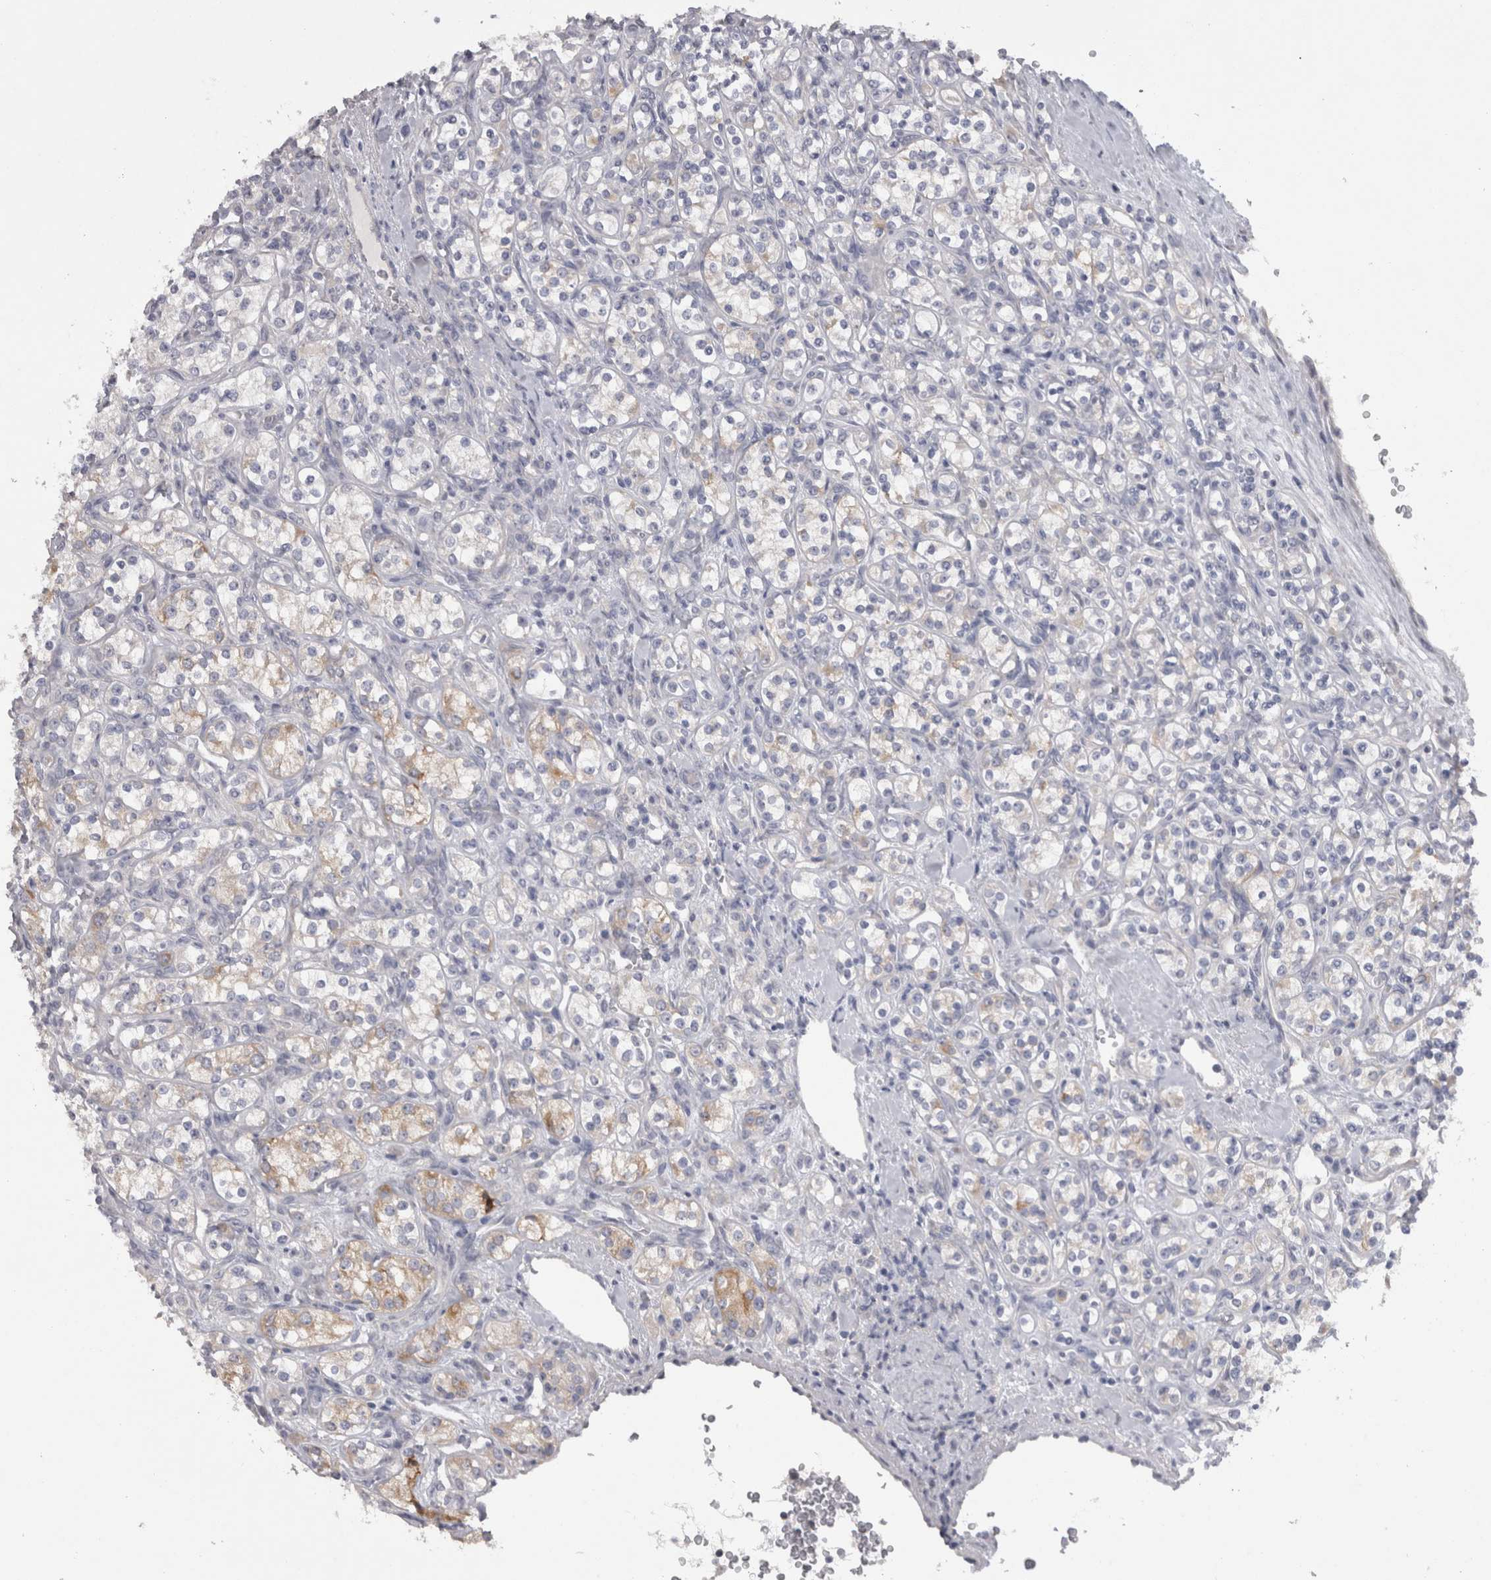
{"staining": {"intensity": "moderate", "quantity": "<25%", "location": "cytoplasmic/membranous"}, "tissue": "renal cancer", "cell_type": "Tumor cells", "image_type": "cancer", "snomed": [{"axis": "morphology", "description": "Adenocarcinoma, NOS"}, {"axis": "topography", "description": "Kidney"}], "caption": "Human renal adenocarcinoma stained with a protein marker displays moderate staining in tumor cells.", "gene": "LRRC40", "patient": {"sex": "male", "age": 77}}